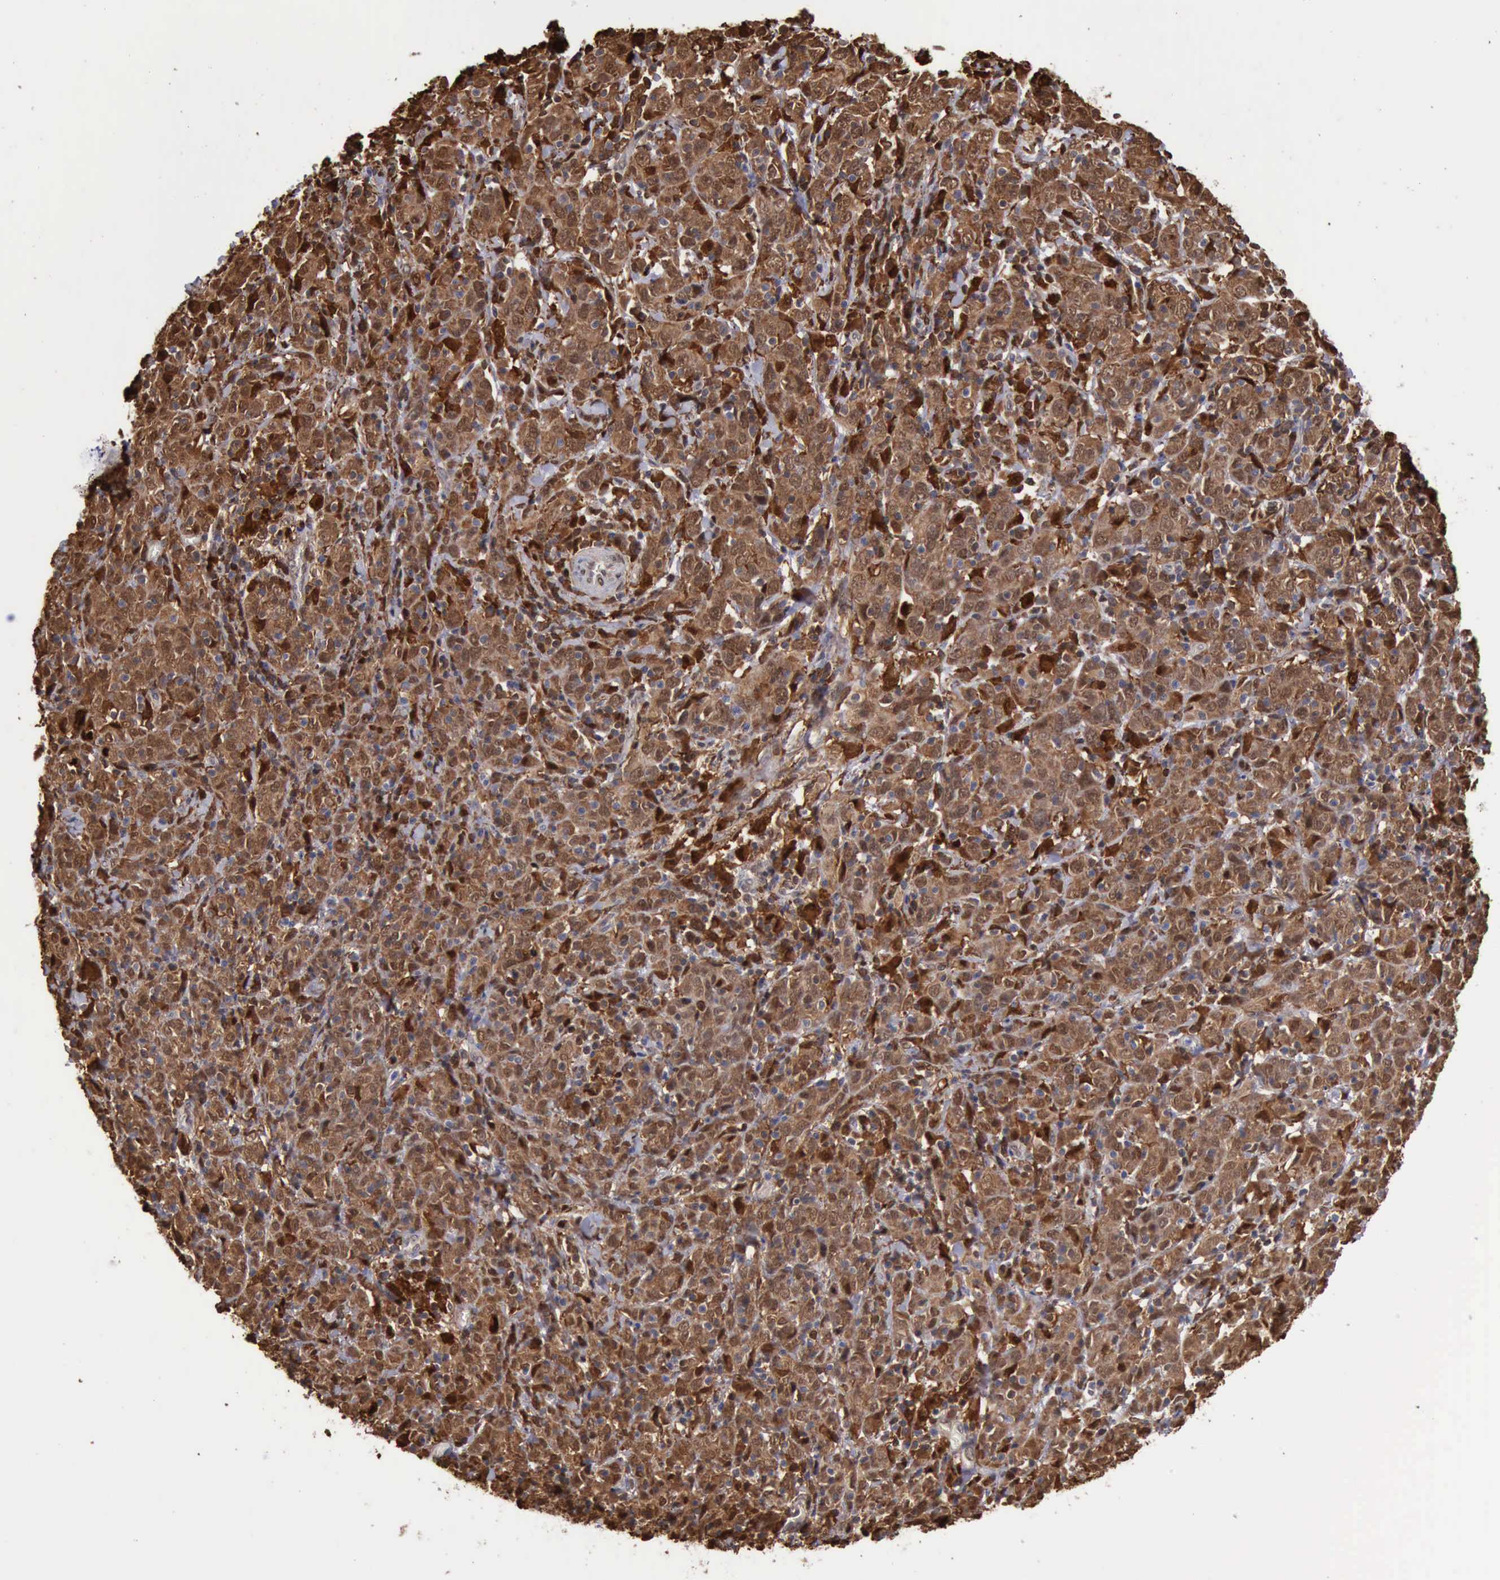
{"staining": {"intensity": "moderate", "quantity": ">75%", "location": "cytoplasmic/membranous,nuclear"}, "tissue": "cervical cancer", "cell_type": "Tumor cells", "image_type": "cancer", "snomed": [{"axis": "morphology", "description": "Normal tissue, NOS"}, {"axis": "morphology", "description": "Squamous cell carcinoma, NOS"}, {"axis": "topography", "description": "Cervix"}], "caption": "A photomicrograph of squamous cell carcinoma (cervical) stained for a protein shows moderate cytoplasmic/membranous and nuclear brown staining in tumor cells. The protein of interest is stained brown, and the nuclei are stained in blue (DAB (3,3'-diaminobenzidine) IHC with brightfield microscopy, high magnification).", "gene": "STAT1", "patient": {"sex": "female", "age": 67}}